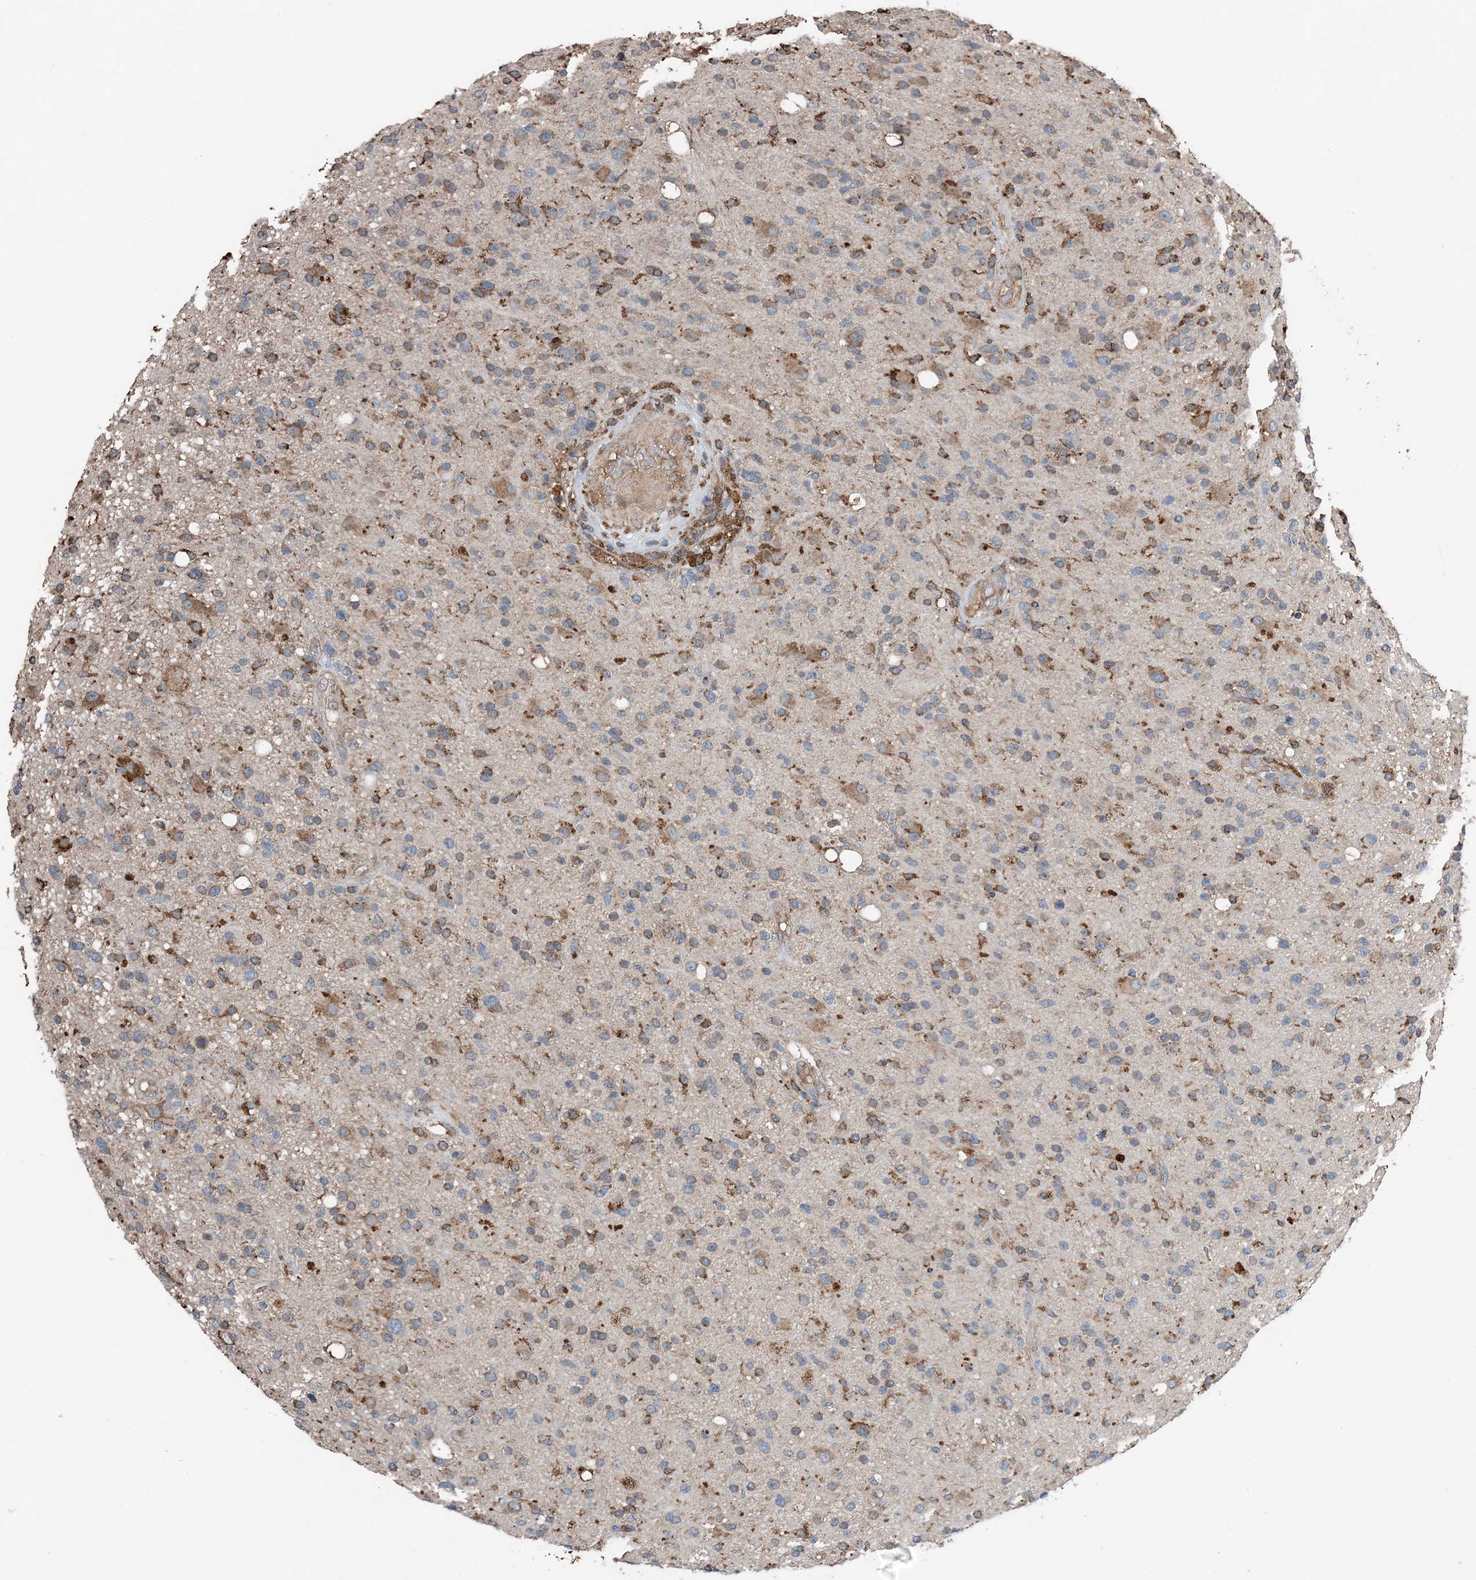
{"staining": {"intensity": "moderate", "quantity": "25%-75%", "location": "cytoplasmic/membranous"}, "tissue": "glioma", "cell_type": "Tumor cells", "image_type": "cancer", "snomed": [{"axis": "morphology", "description": "Glioma, malignant, High grade"}, {"axis": "topography", "description": "Brain"}], "caption": "Glioma stained with a protein marker displays moderate staining in tumor cells.", "gene": "PDIA6", "patient": {"sex": "male", "age": 33}}